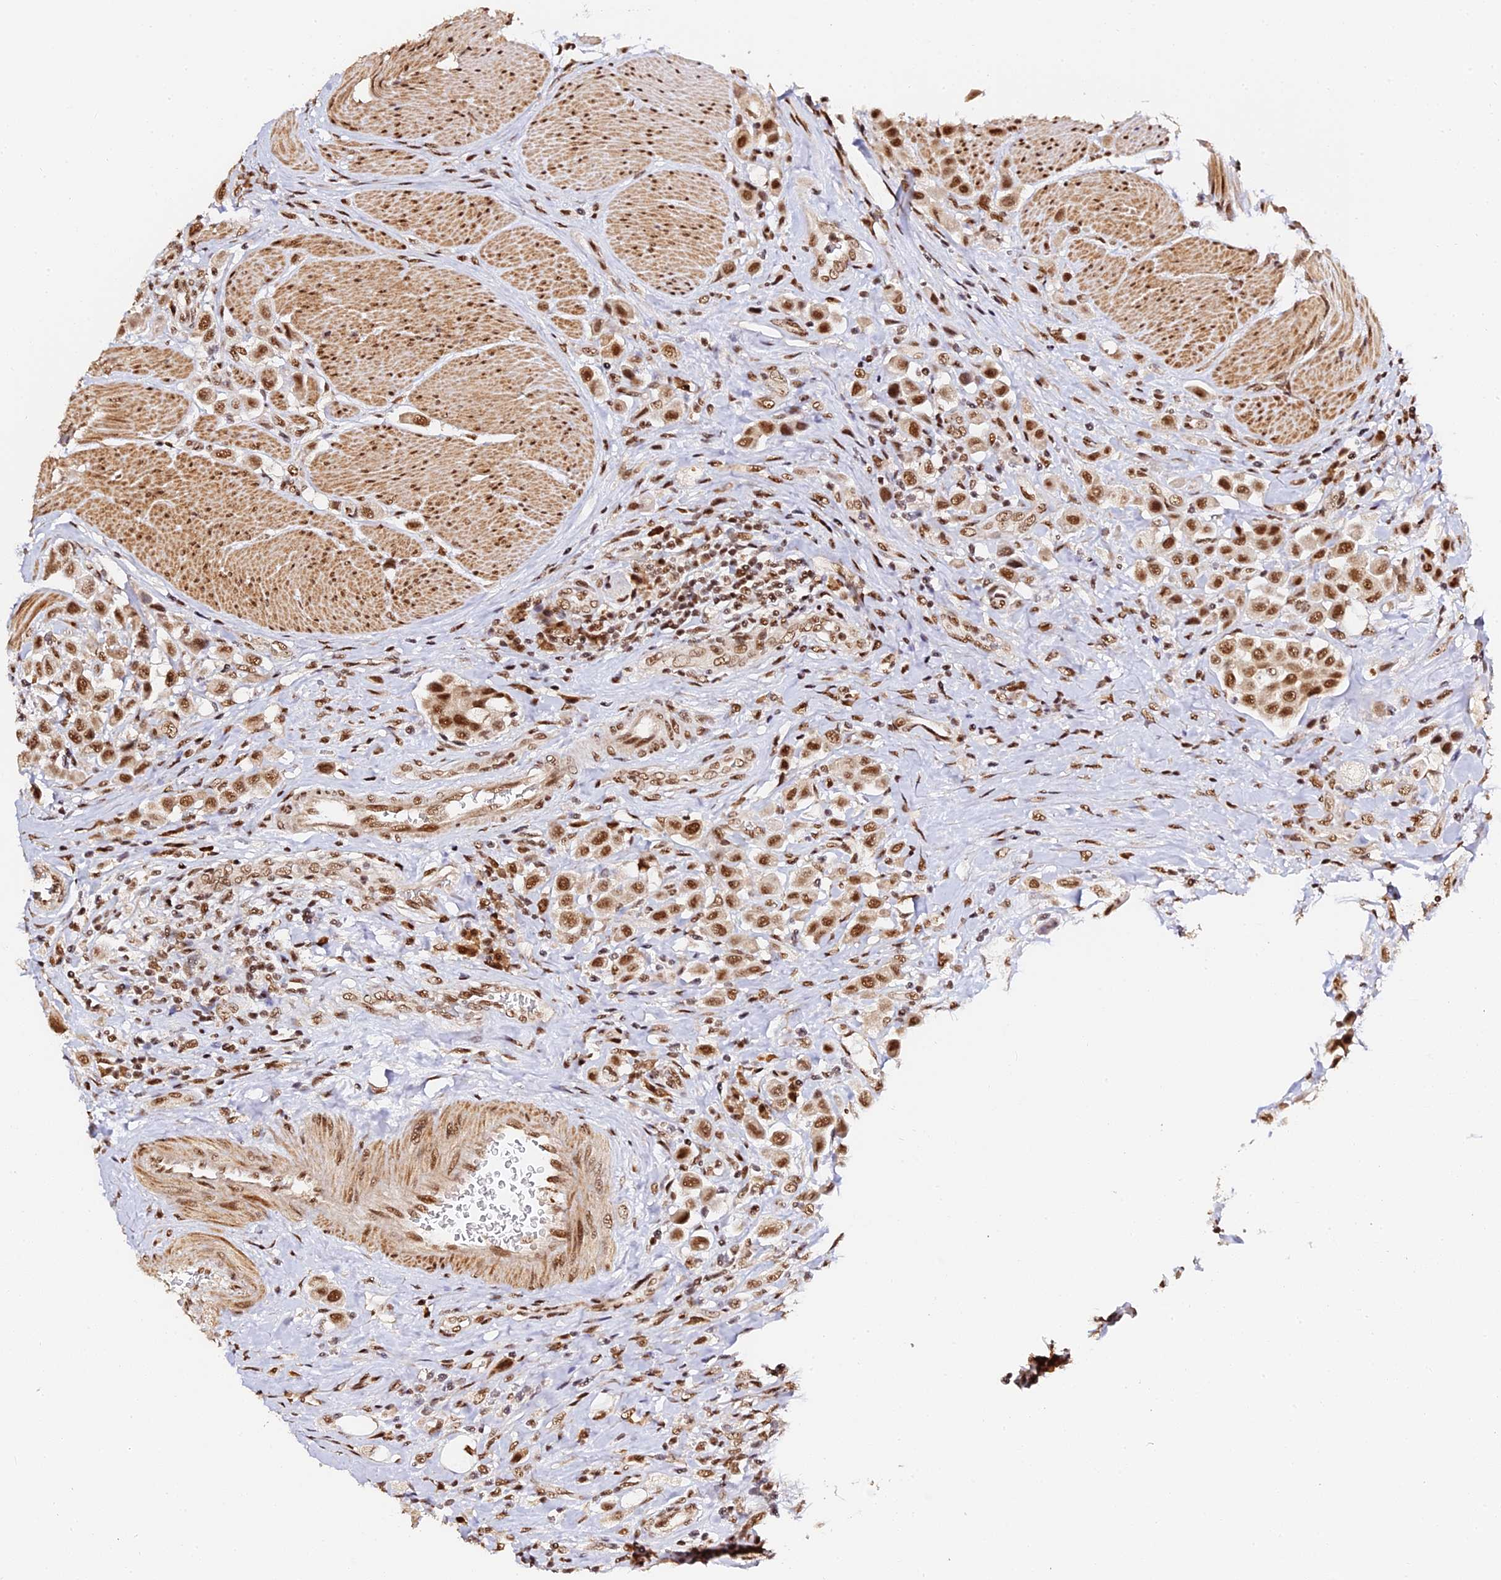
{"staining": {"intensity": "moderate", "quantity": ">75%", "location": "nuclear"}, "tissue": "urothelial cancer", "cell_type": "Tumor cells", "image_type": "cancer", "snomed": [{"axis": "morphology", "description": "Urothelial carcinoma, High grade"}, {"axis": "topography", "description": "Urinary bladder"}], "caption": "Immunohistochemistry (IHC) of human urothelial carcinoma (high-grade) shows medium levels of moderate nuclear staining in approximately >75% of tumor cells.", "gene": "MCRS1", "patient": {"sex": "male", "age": 50}}